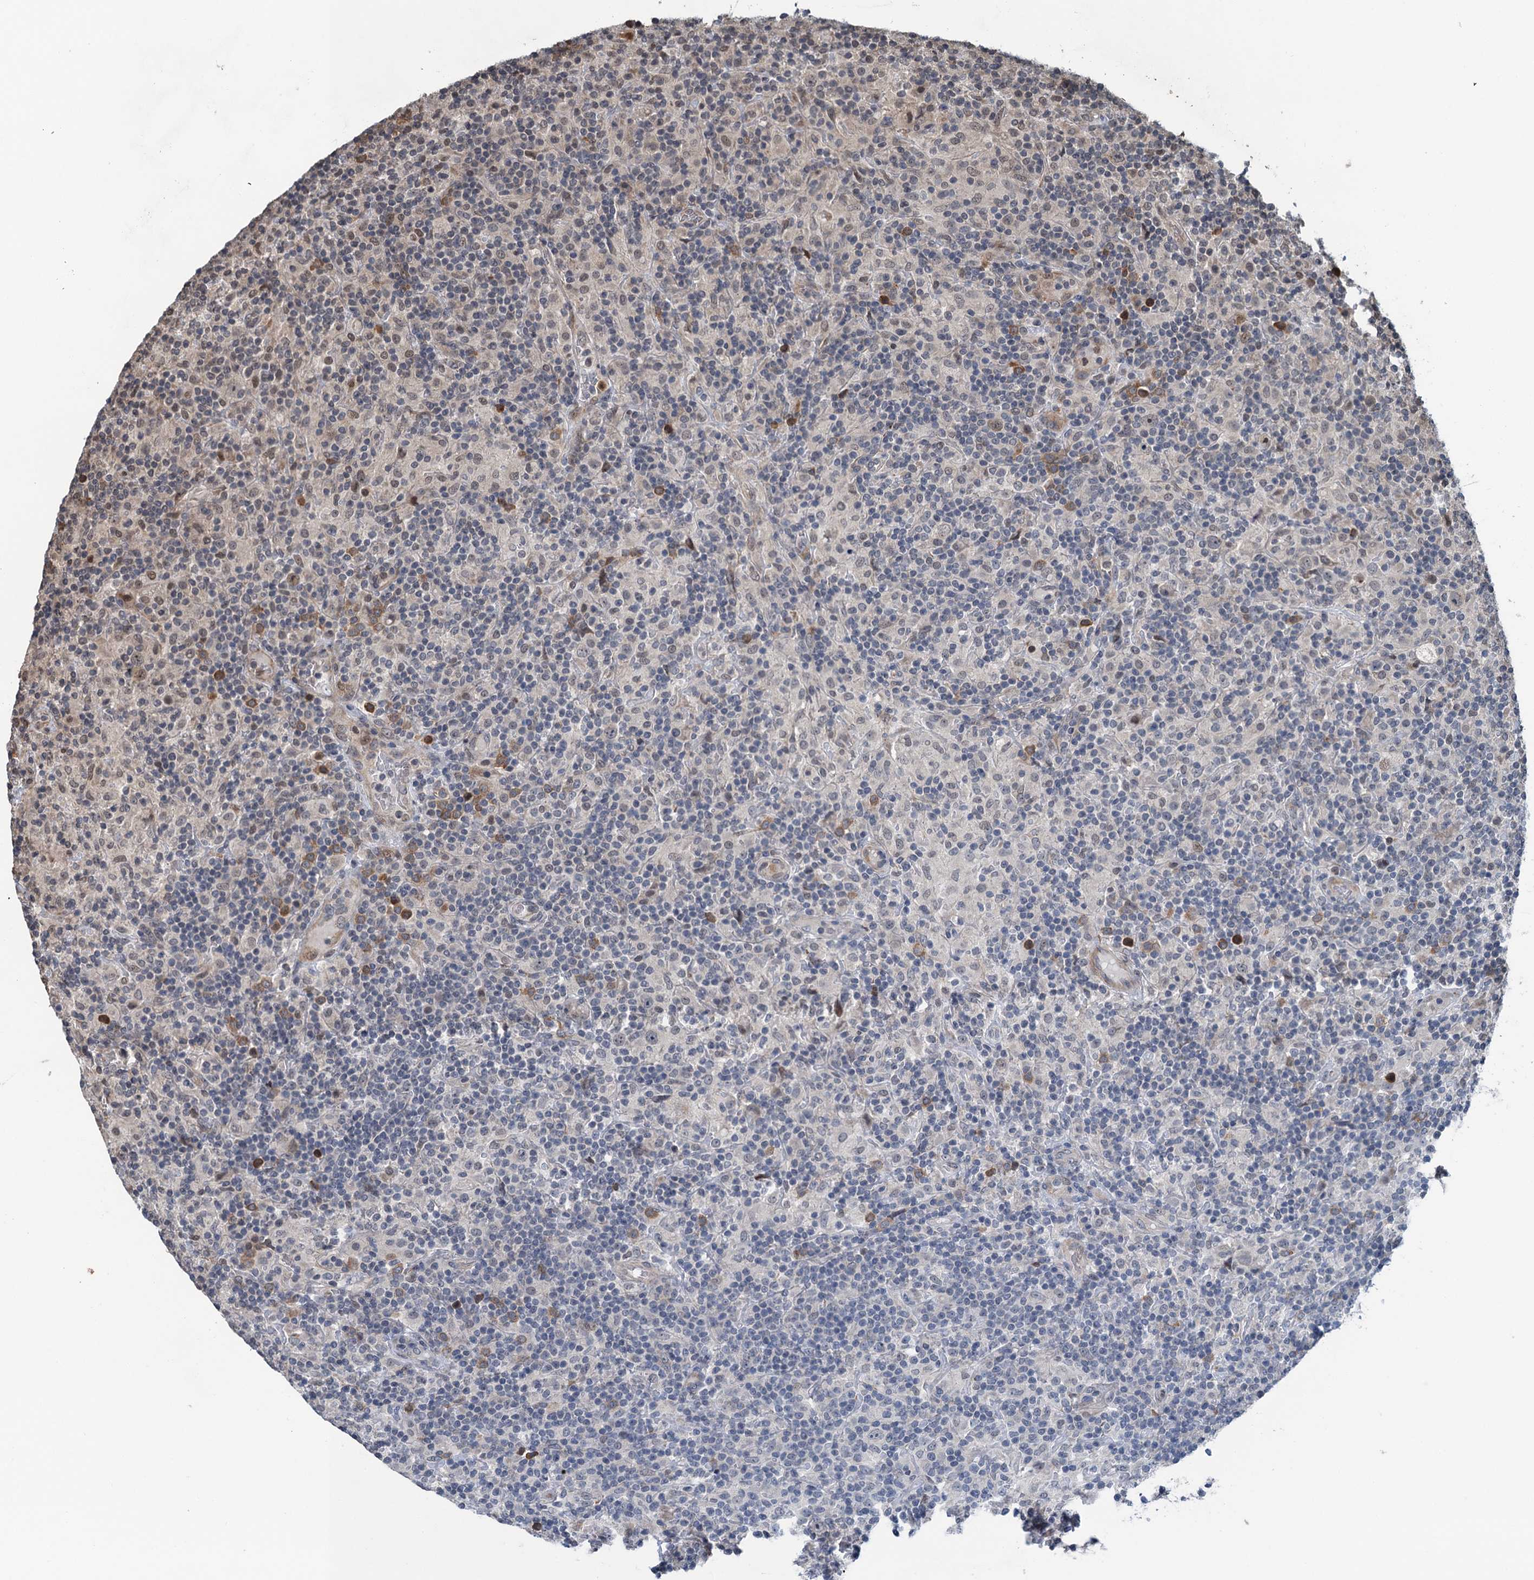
{"staining": {"intensity": "weak", "quantity": "<25%", "location": "nuclear"}, "tissue": "lymphoma", "cell_type": "Tumor cells", "image_type": "cancer", "snomed": [{"axis": "morphology", "description": "Hodgkin's disease, NOS"}, {"axis": "topography", "description": "Lymph node"}], "caption": "Tumor cells show no significant expression in lymphoma.", "gene": "WHAMM", "patient": {"sex": "male", "age": 70}}